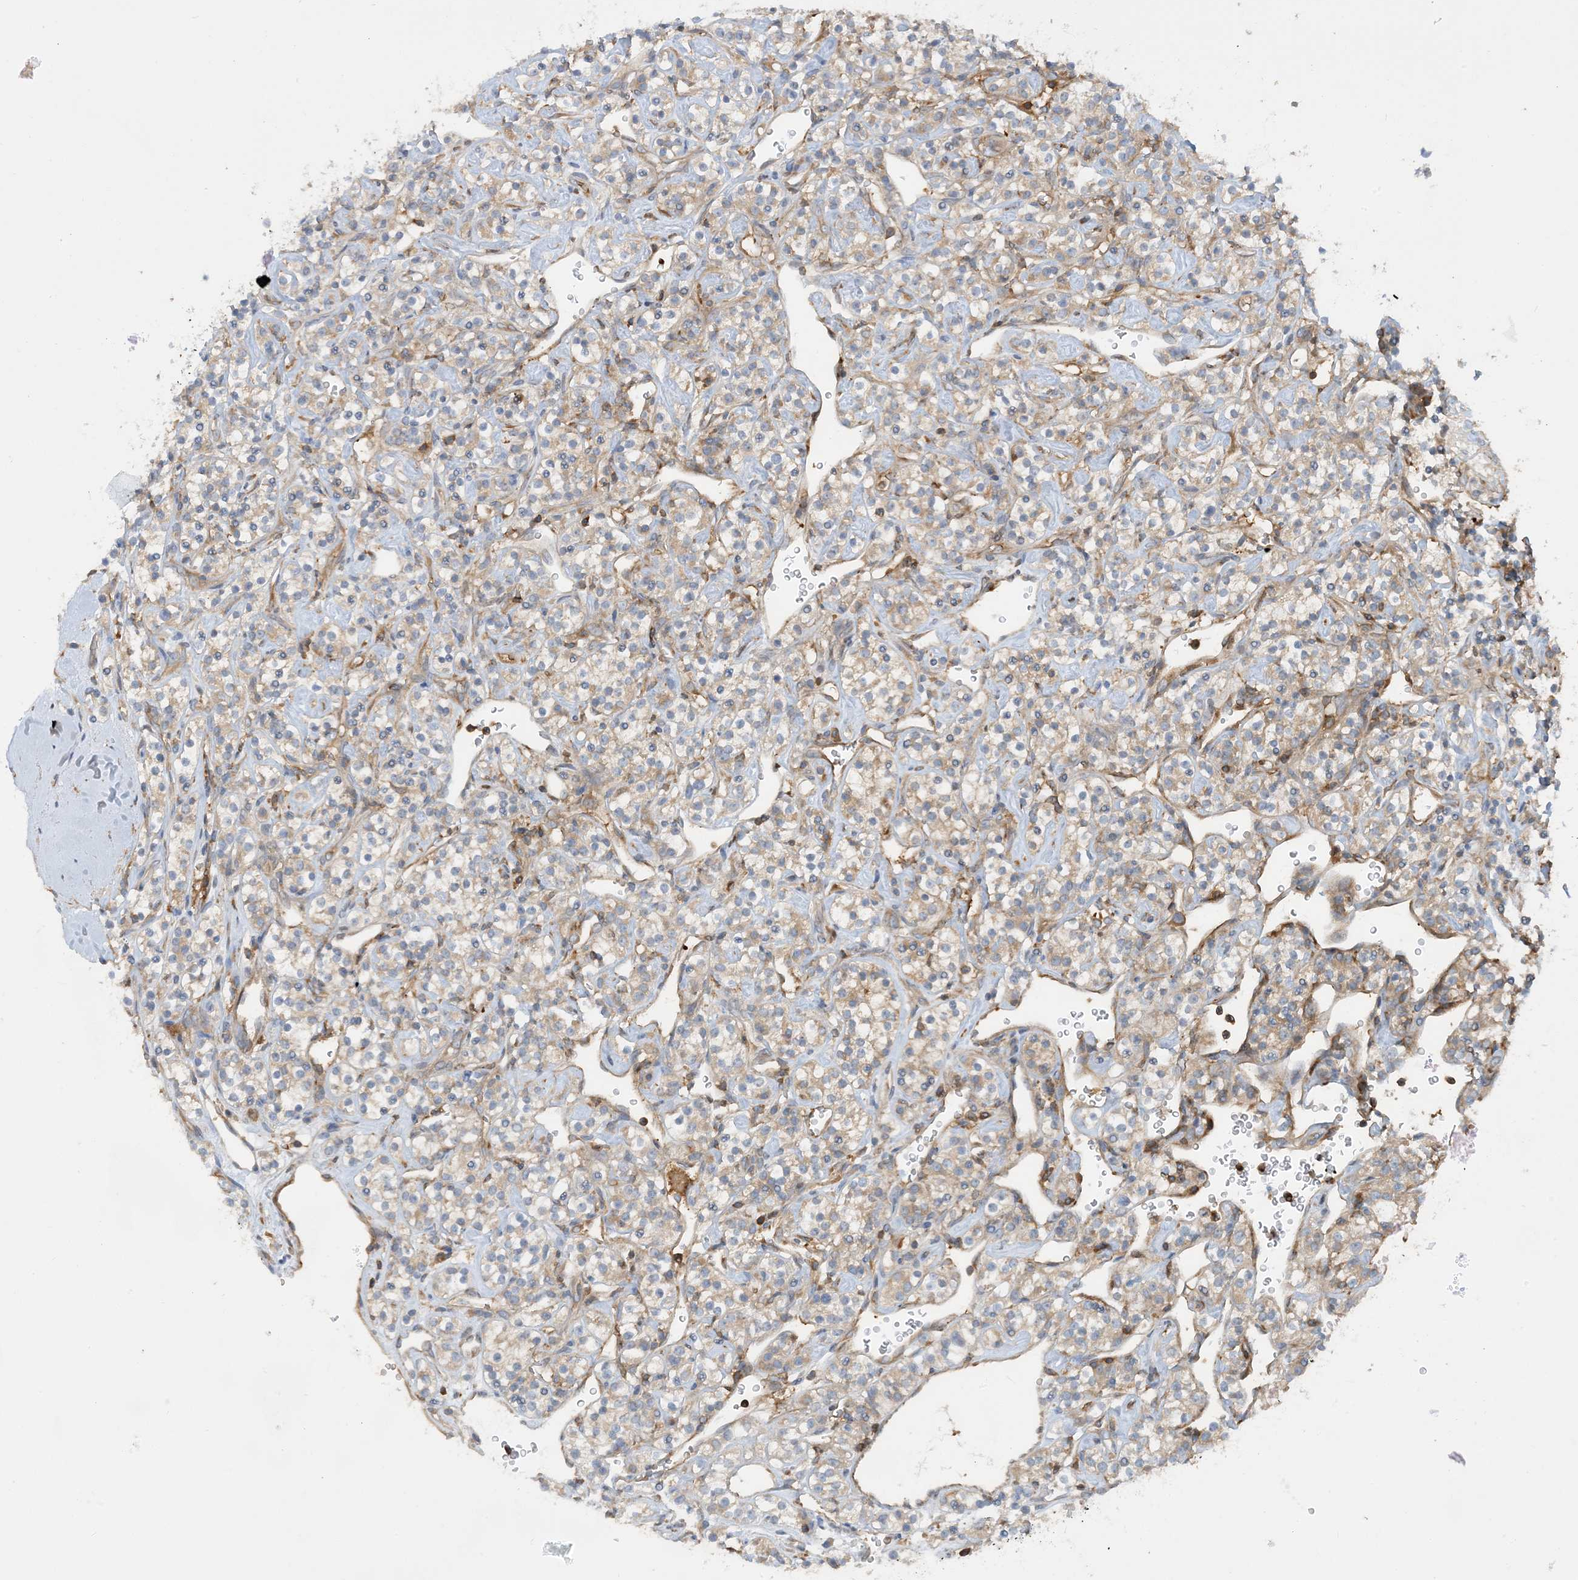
{"staining": {"intensity": "weak", "quantity": "25%-75%", "location": "cytoplasmic/membranous"}, "tissue": "renal cancer", "cell_type": "Tumor cells", "image_type": "cancer", "snomed": [{"axis": "morphology", "description": "Adenocarcinoma, NOS"}, {"axis": "topography", "description": "Kidney"}], "caption": "Weak cytoplasmic/membranous positivity is present in approximately 25%-75% of tumor cells in renal adenocarcinoma. The staining is performed using DAB brown chromogen to label protein expression. The nuclei are counter-stained blue using hematoxylin.", "gene": "SFMBT2", "patient": {"sex": "male", "age": 77}}